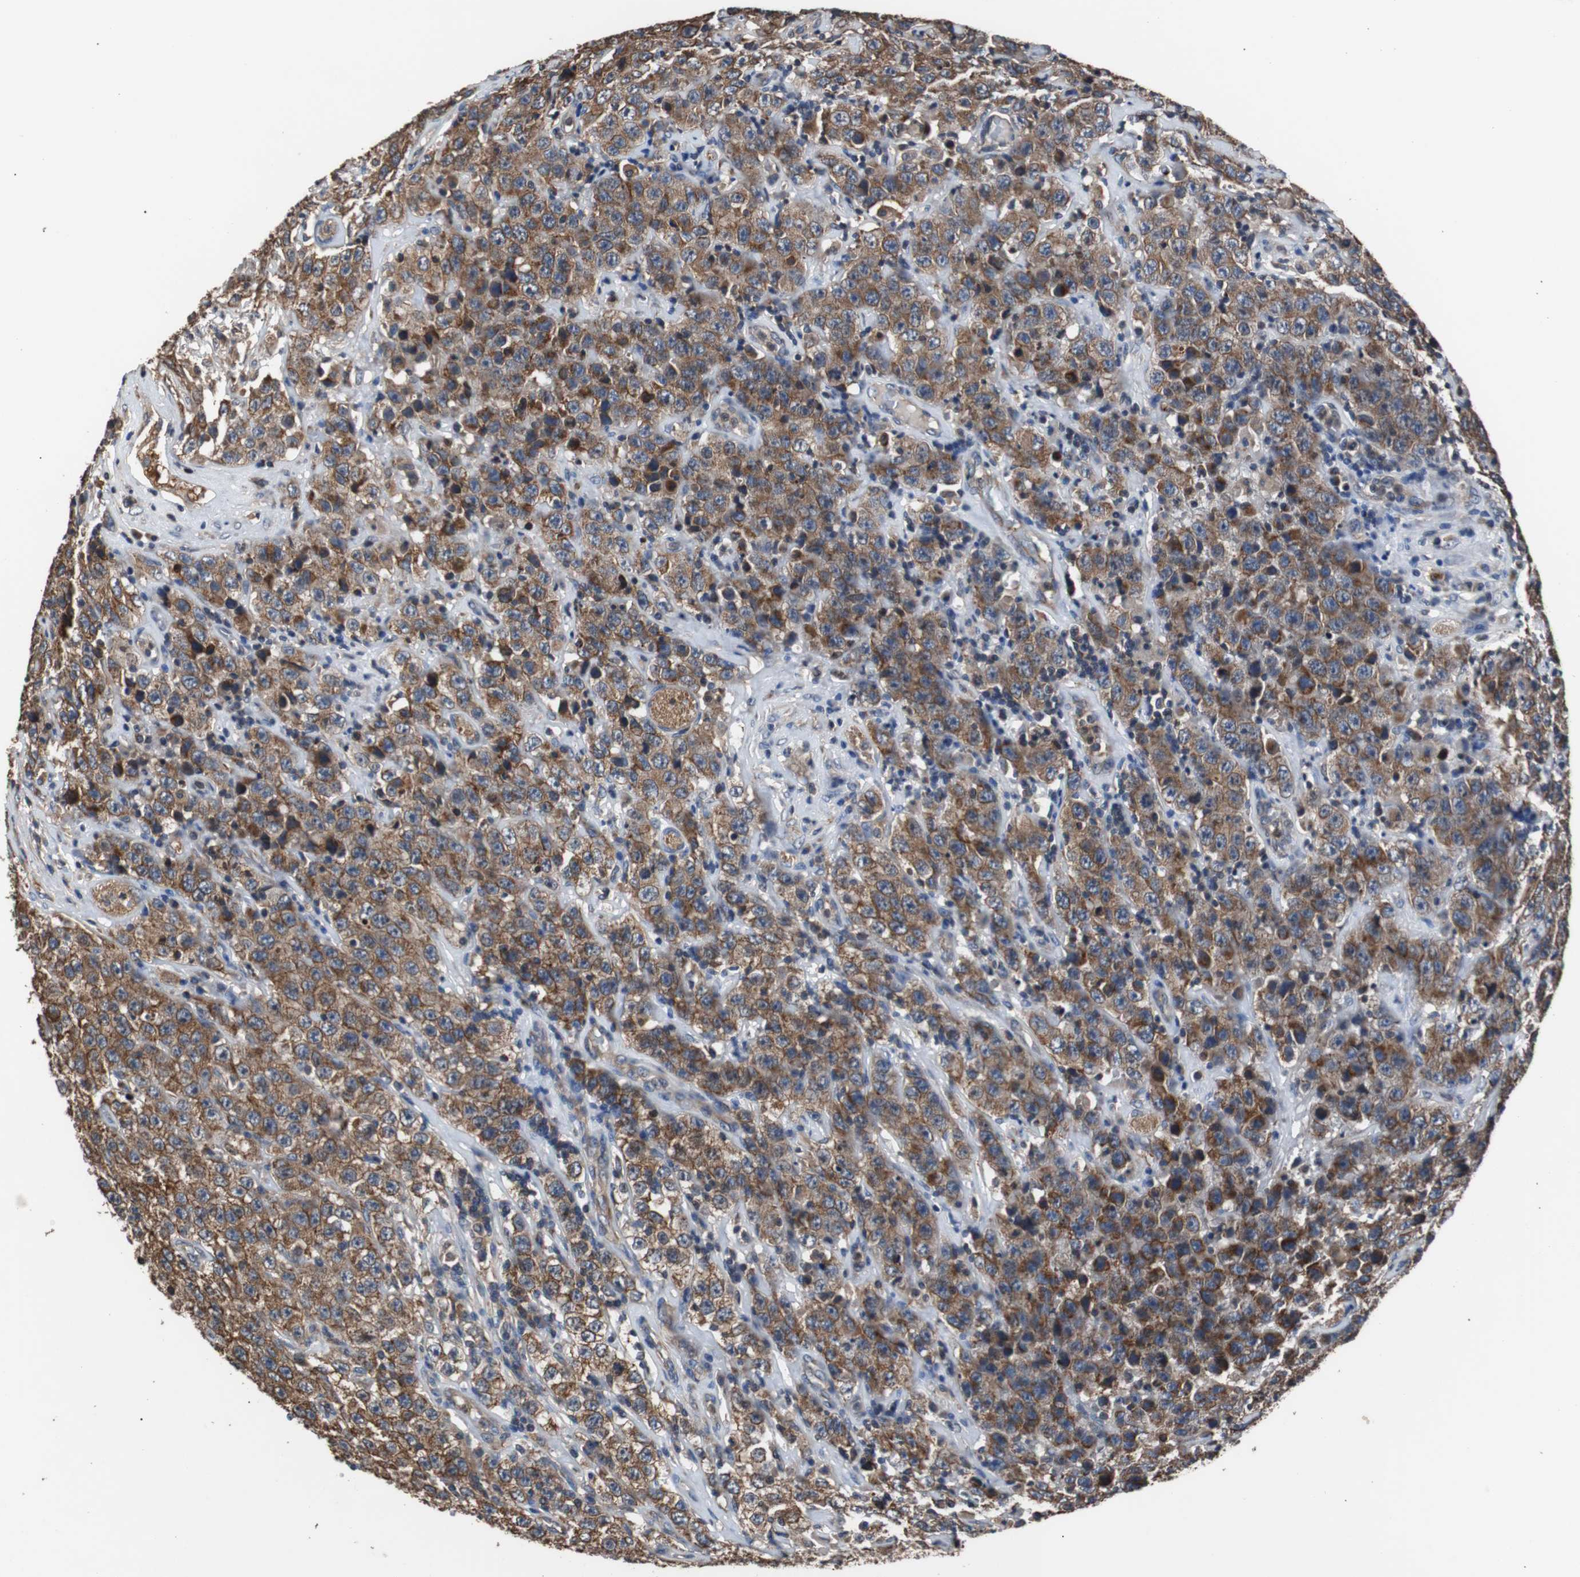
{"staining": {"intensity": "strong", "quantity": ">75%", "location": "cytoplasmic/membranous"}, "tissue": "testis cancer", "cell_type": "Tumor cells", "image_type": "cancer", "snomed": [{"axis": "morphology", "description": "Seminoma, NOS"}, {"axis": "topography", "description": "Testis"}], "caption": "High-magnification brightfield microscopy of testis cancer (seminoma) stained with DAB (3,3'-diaminobenzidine) (brown) and counterstained with hematoxylin (blue). tumor cells exhibit strong cytoplasmic/membranous expression is identified in about>75% of cells. (DAB (3,3'-diaminobenzidine) IHC with brightfield microscopy, high magnification).", "gene": "PITRM1", "patient": {"sex": "male", "age": 52}}